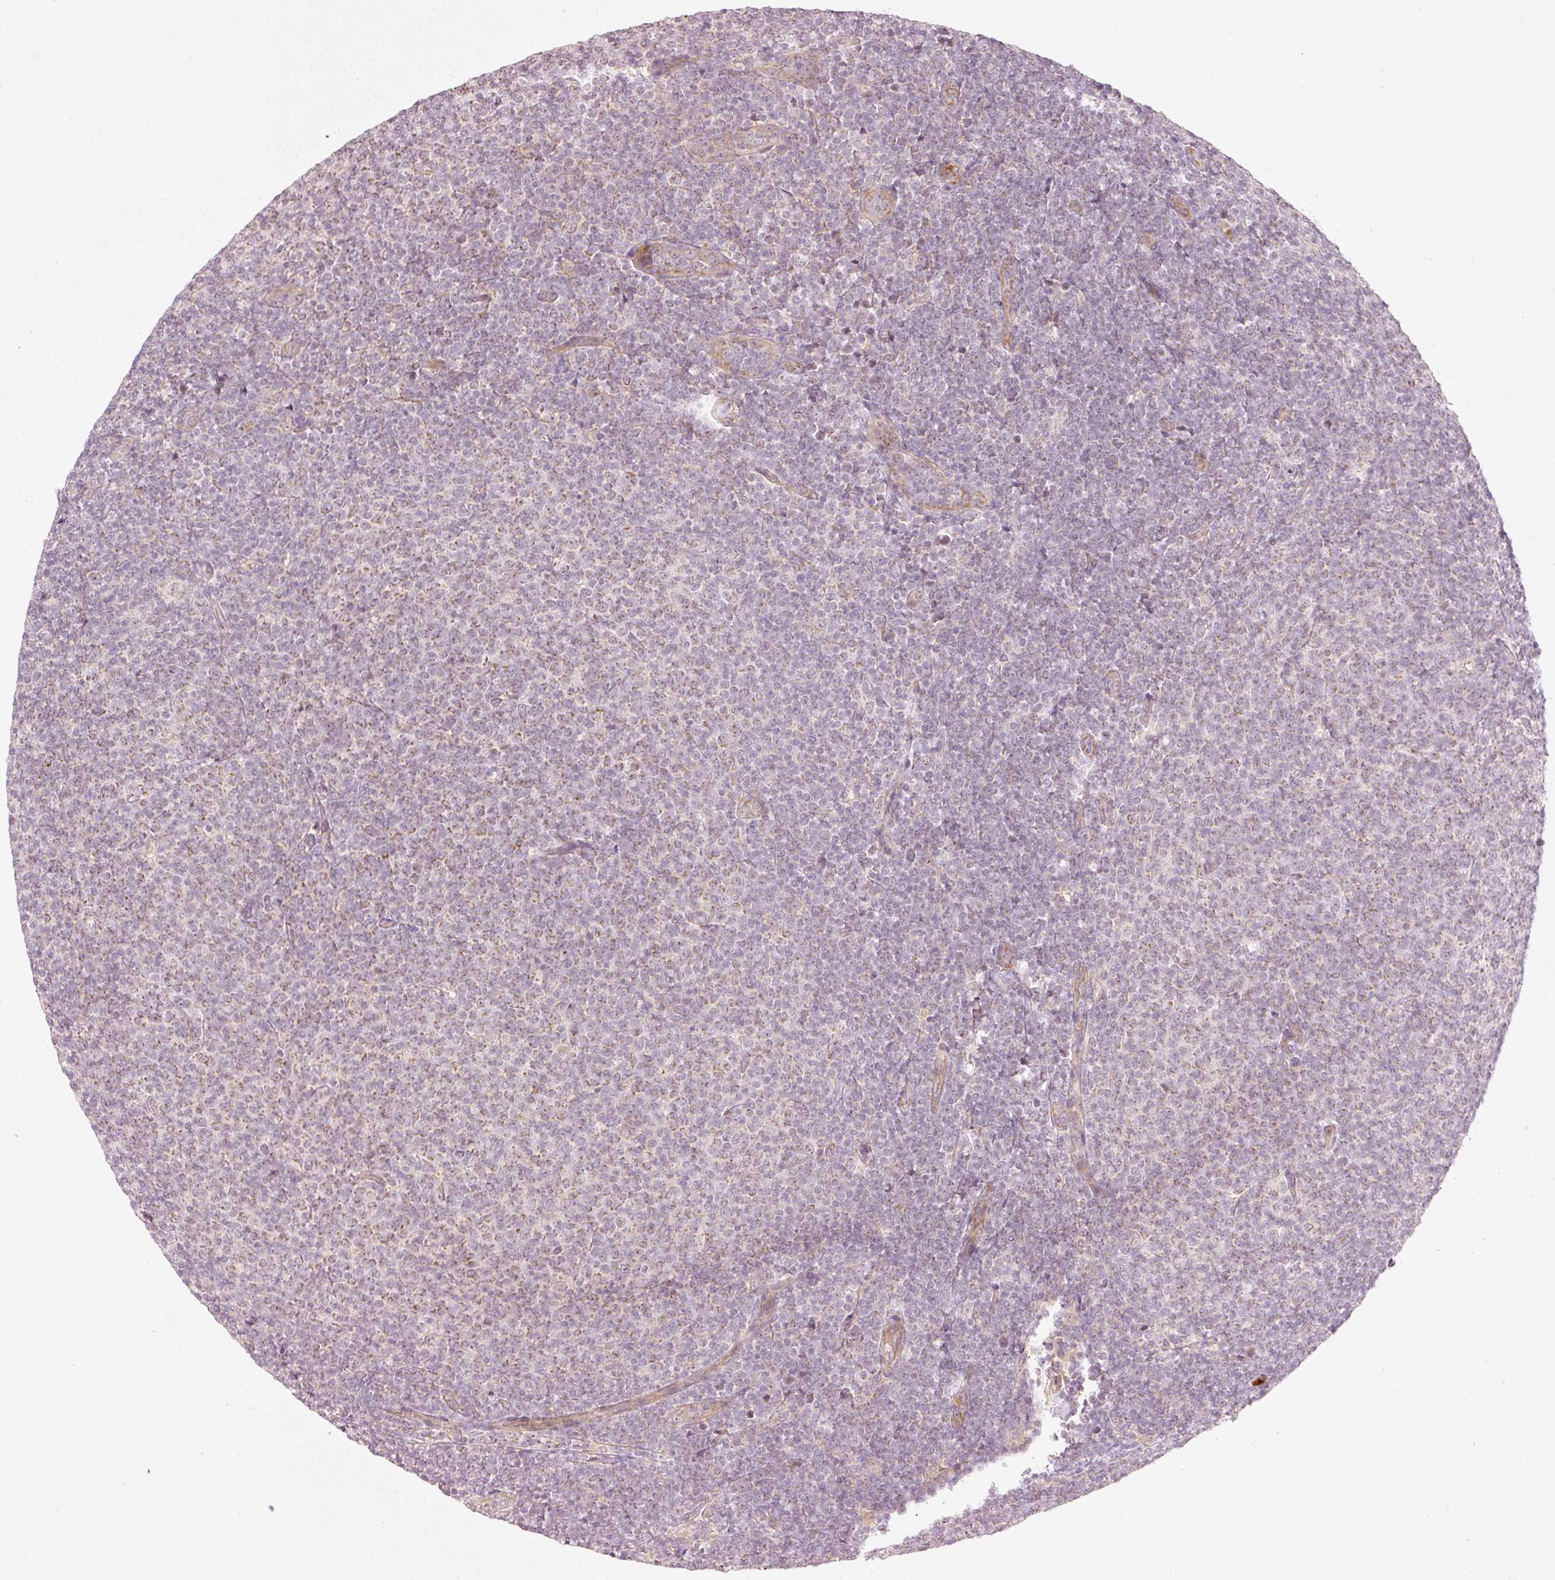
{"staining": {"intensity": "weak", "quantity": "<25%", "location": "cytoplasmic/membranous"}, "tissue": "lymphoma", "cell_type": "Tumor cells", "image_type": "cancer", "snomed": [{"axis": "morphology", "description": "Malignant lymphoma, non-Hodgkin's type, Low grade"}, {"axis": "topography", "description": "Lymph node"}], "caption": "Tumor cells show no significant protein staining in low-grade malignant lymphoma, non-Hodgkin's type. (DAB (3,3'-diaminobenzidine) immunohistochemistry visualized using brightfield microscopy, high magnification).", "gene": "CDC20B", "patient": {"sex": "male", "age": 66}}